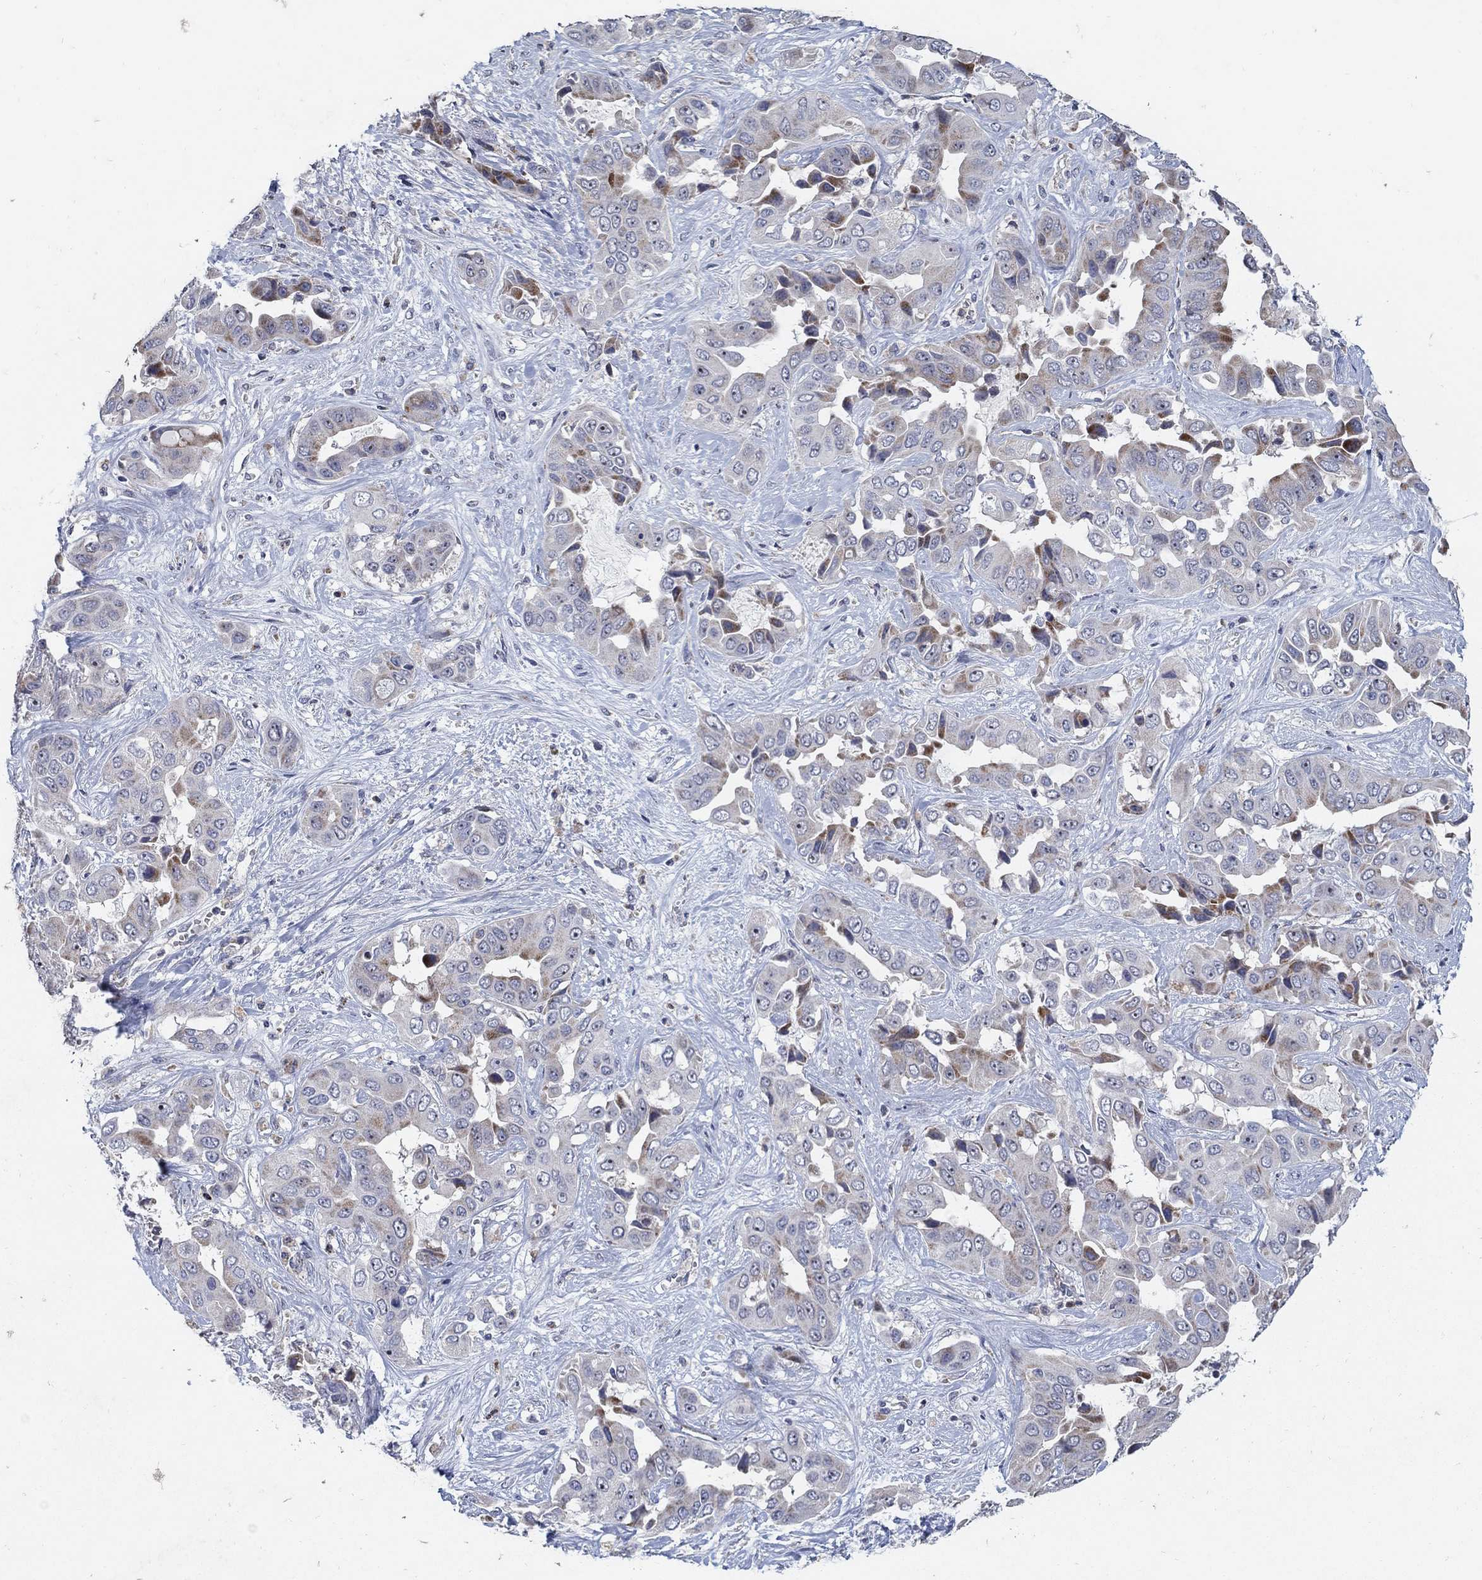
{"staining": {"intensity": "moderate", "quantity": "<25%", "location": "cytoplasmic/membranous"}, "tissue": "liver cancer", "cell_type": "Tumor cells", "image_type": "cancer", "snomed": [{"axis": "morphology", "description": "Cholangiocarcinoma"}, {"axis": "topography", "description": "Liver"}], "caption": "Liver cholangiocarcinoma tissue reveals moderate cytoplasmic/membranous expression in about <25% of tumor cells, visualized by immunohistochemistry.", "gene": "HMX2", "patient": {"sex": "female", "age": 52}}